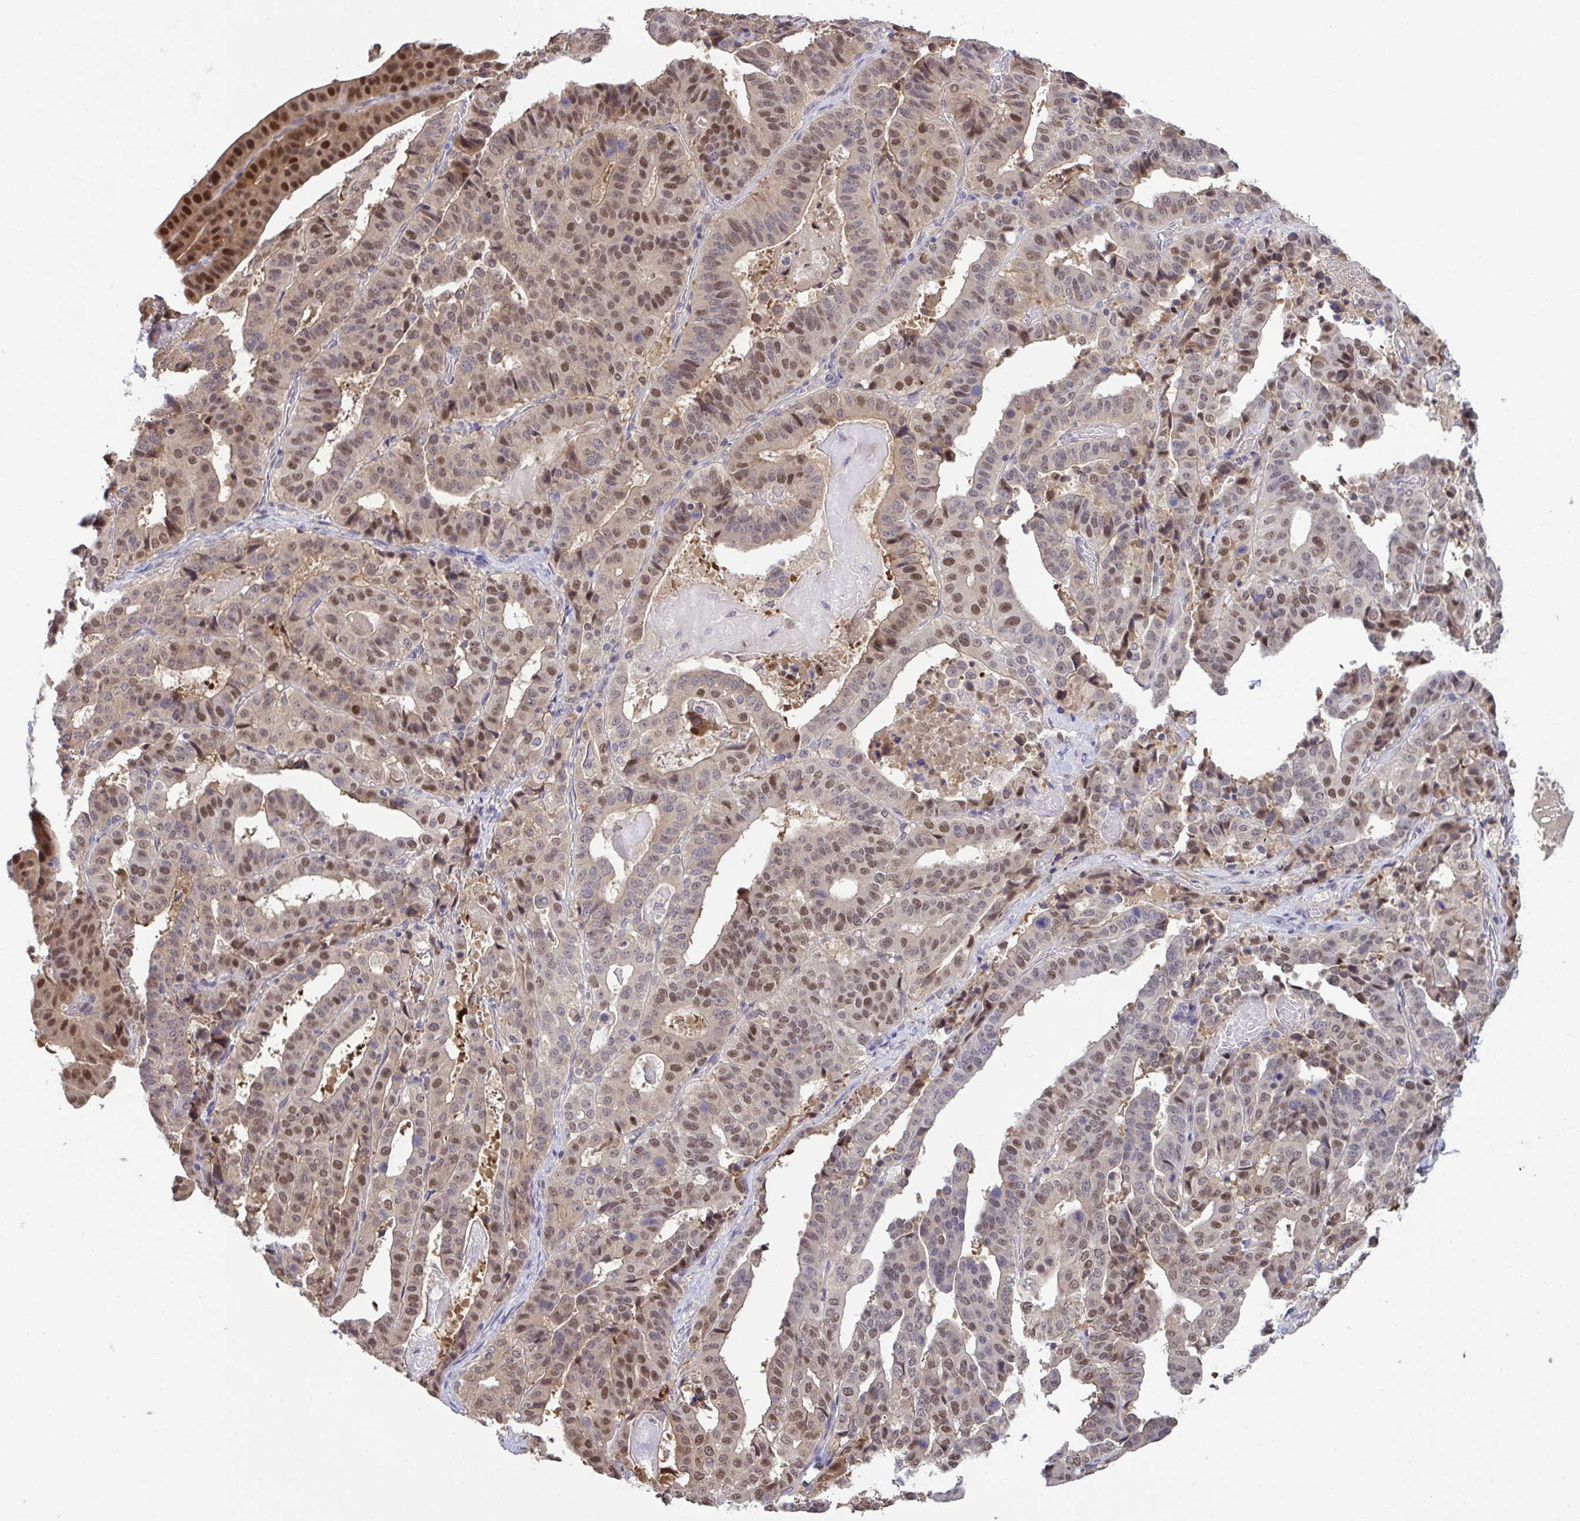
{"staining": {"intensity": "moderate", "quantity": ">75%", "location": "nuclear"}, "tissue": "stomach cancer", "cell_type": "Tumor cells", "image_type": "cancer", "snomed": [{"axis": "morphology", "description": "Adenocarcinoma, NOS"}, {"axis": "topography", "description": "Stomach"}], "caption": "Adenocarcinoma (stomach) stained for a protein exhibits moderate nuclear positivity in tumor cells.", "gene": "ZNF444", "patient": {"sex": "male", "age": 48}}